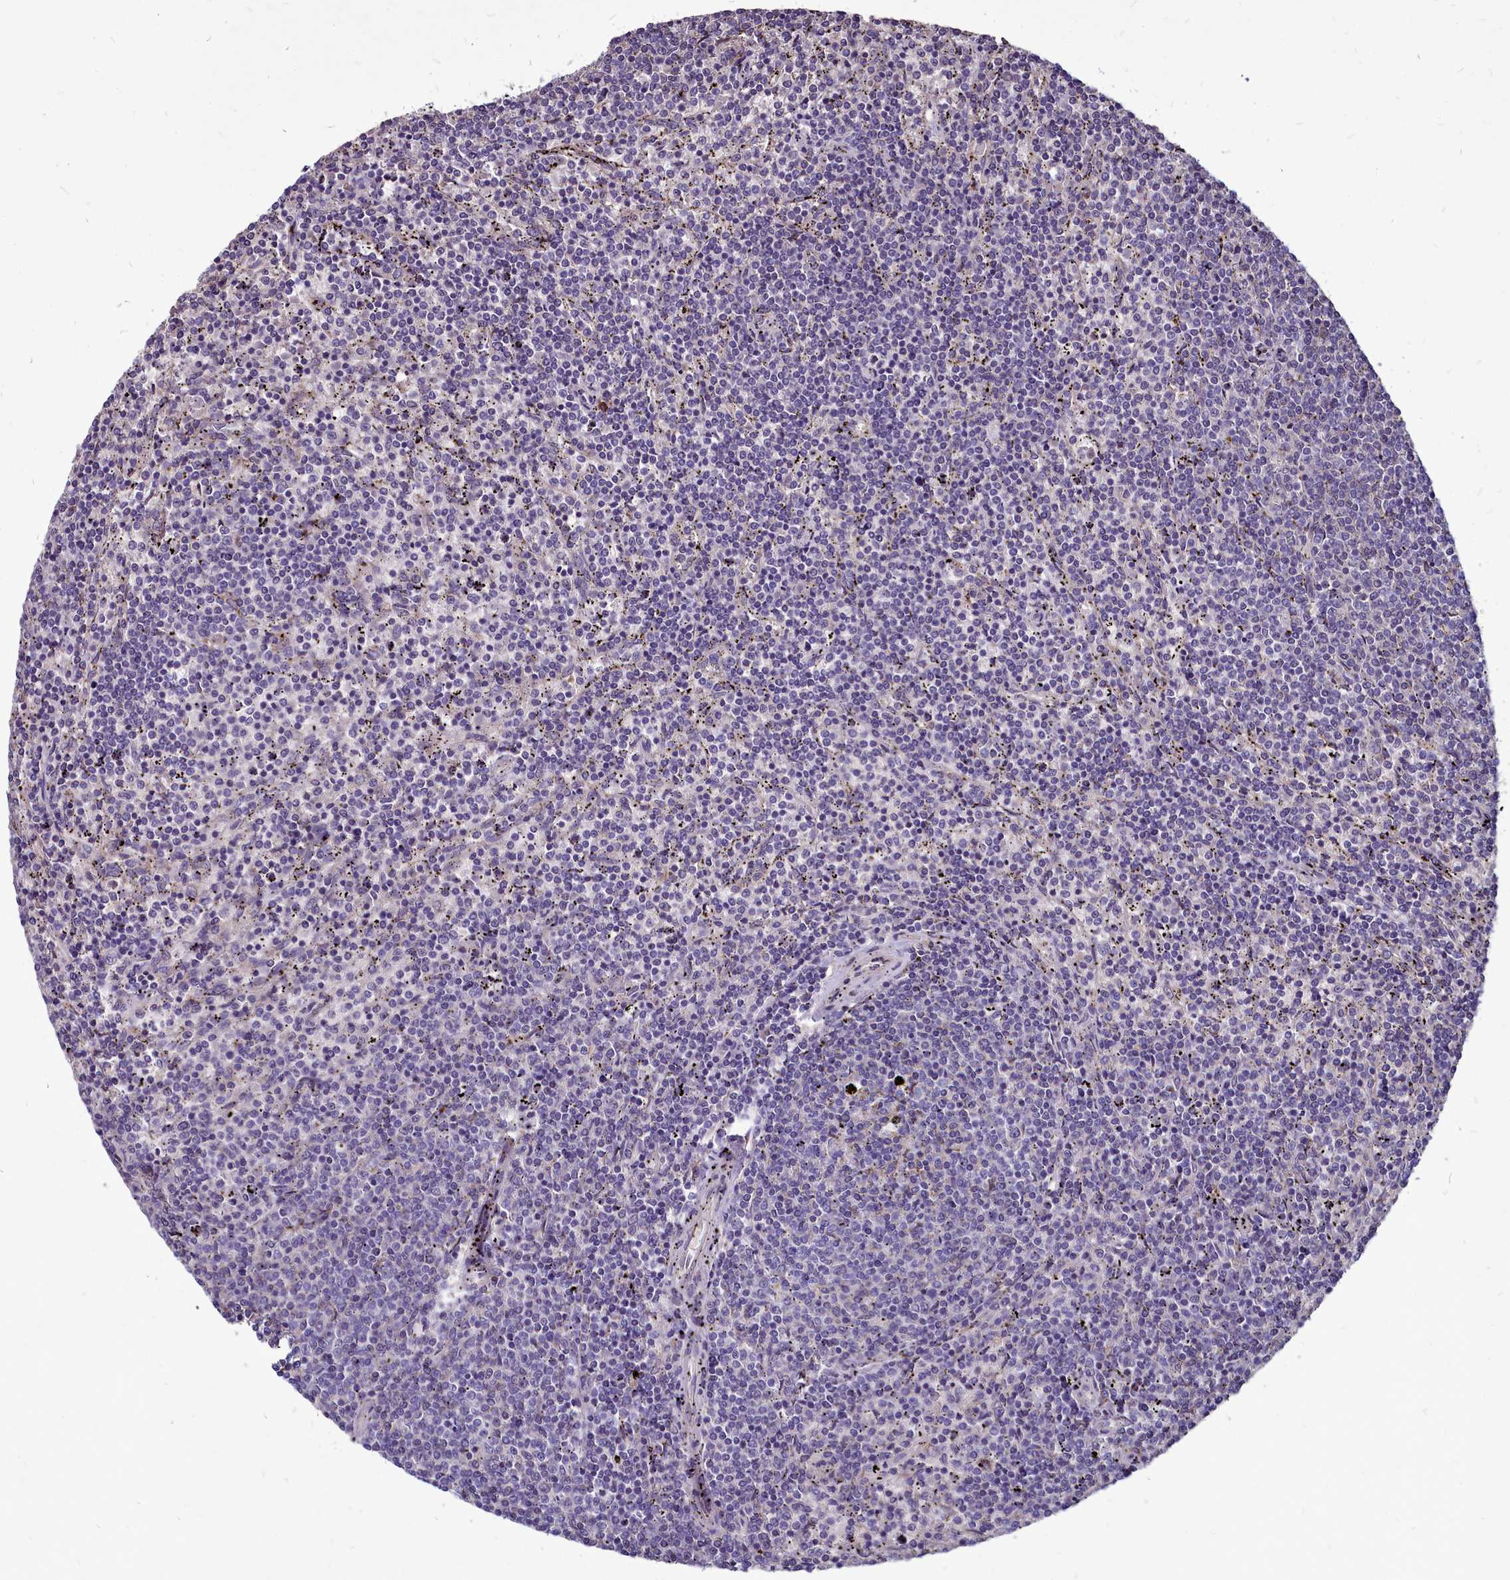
{"staining": {"intensity": "negative", "quantity": "none", "location": "none"}, "tissue": "lymphoma", "cell_type": "Tumor cells", "image_type": "cancer", "snomed": [{"axis": "morphology", "description": "Malignant lymphoma, non-Hodgkin's type, Low grade"}, {"axis": "topography", "description": "Spleen"}], "caption": "Image shows no protein expression in tumor cells of lymphoma tissue.", "gene": "SMPD4", "patient": {"sex": "female", "age": 50}}